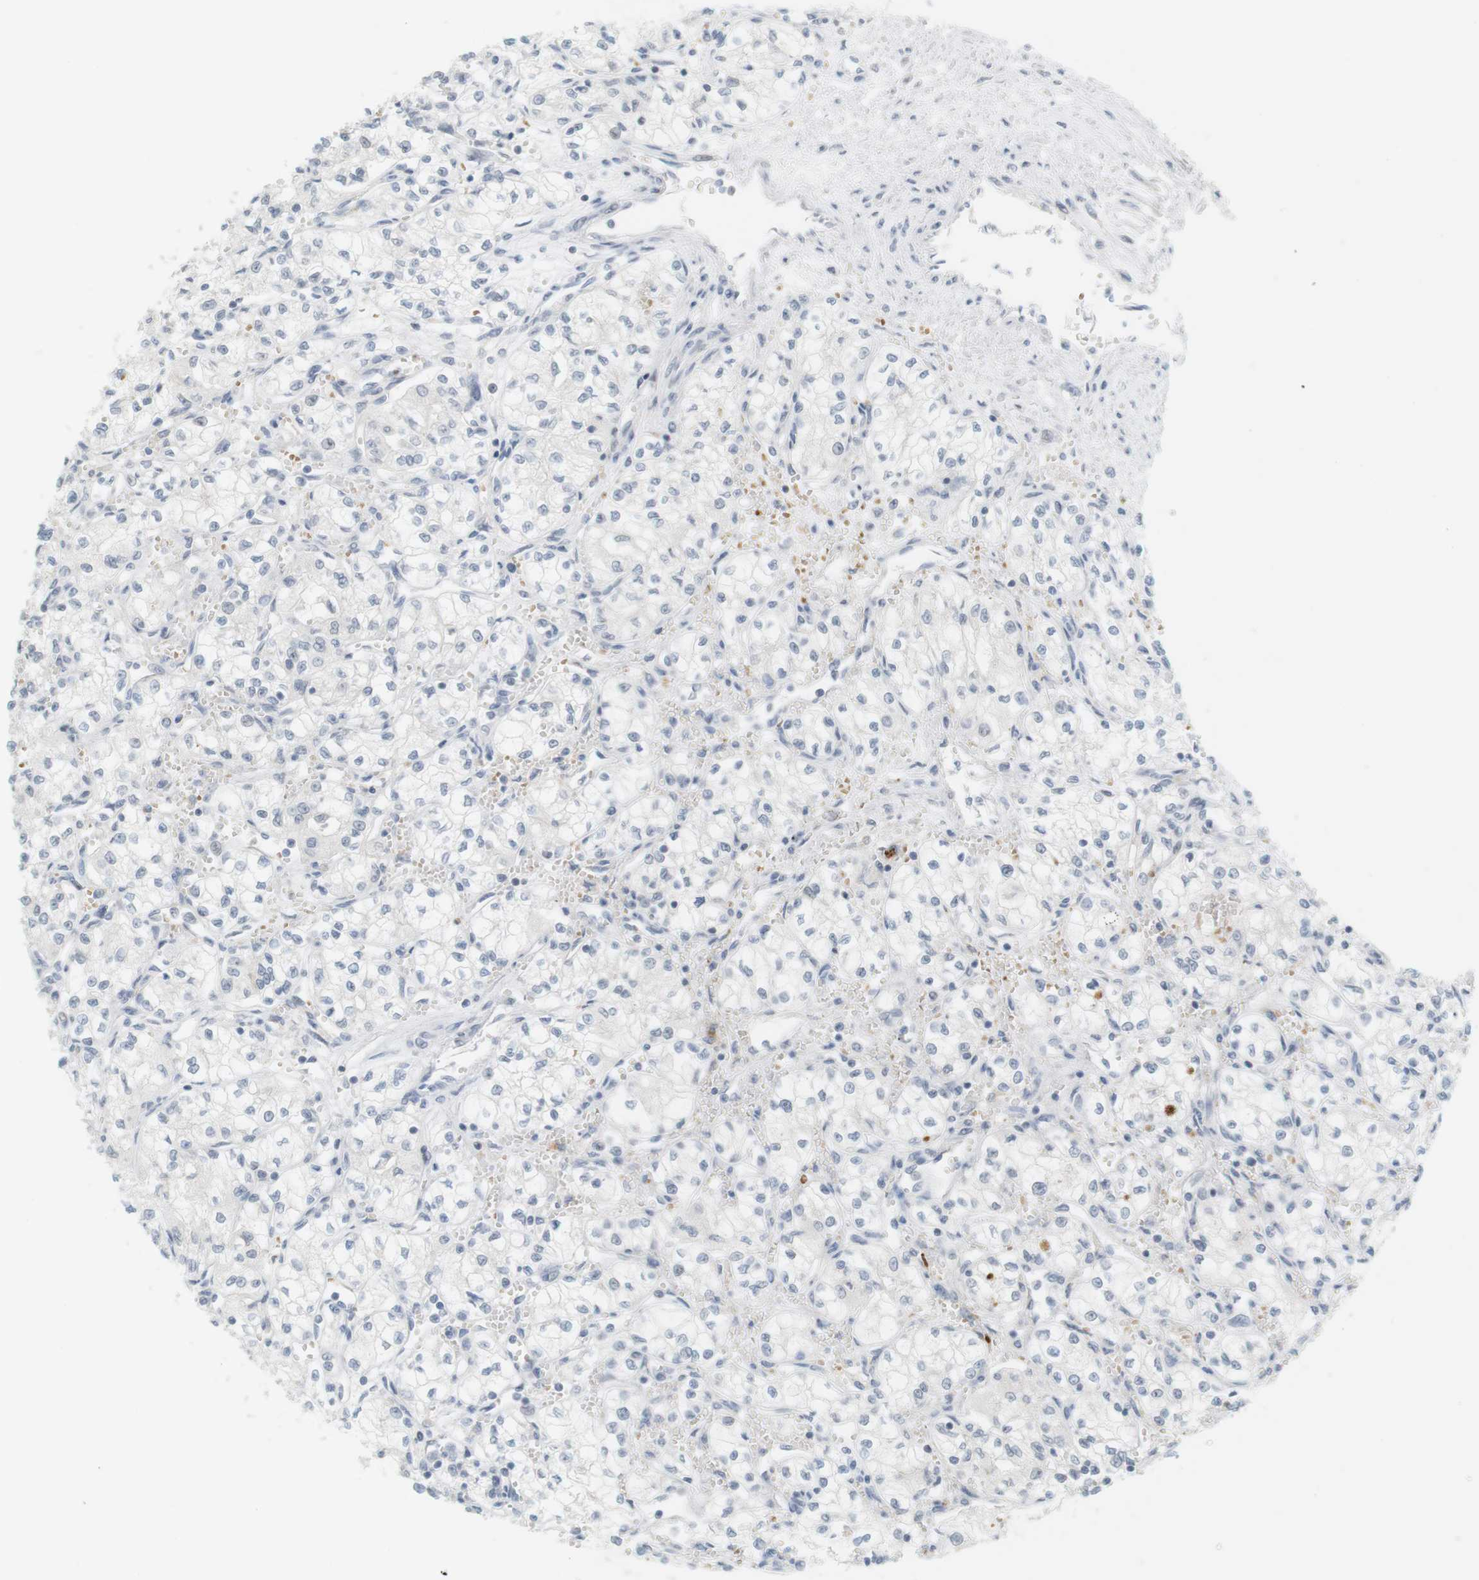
{"staining": {"intensity": "negative", "quantity": "none", "location": "none"}, "tissue": "renal cancer", "cell_type": "Tumor cells", "image_type": "cancer", "snomed": [{"axis": "morphology", "description": "Normal tissue, NOS"}, {"axis": "morphology", "description": "Adenocarcinoma, NOS"}, {"axis": "topography", "description": "Kidney"}], "caption": "Image shows no protein positivity in tumor cells of renal adenocarcinoma tissue. The staining is performed using DAB (3,3'-diaminobenzidine) brown chromogen with nuclei counter-stained in using hematoxylin.", "gene": "DMC1", "patient": {"sex": "male", "age": 59}}